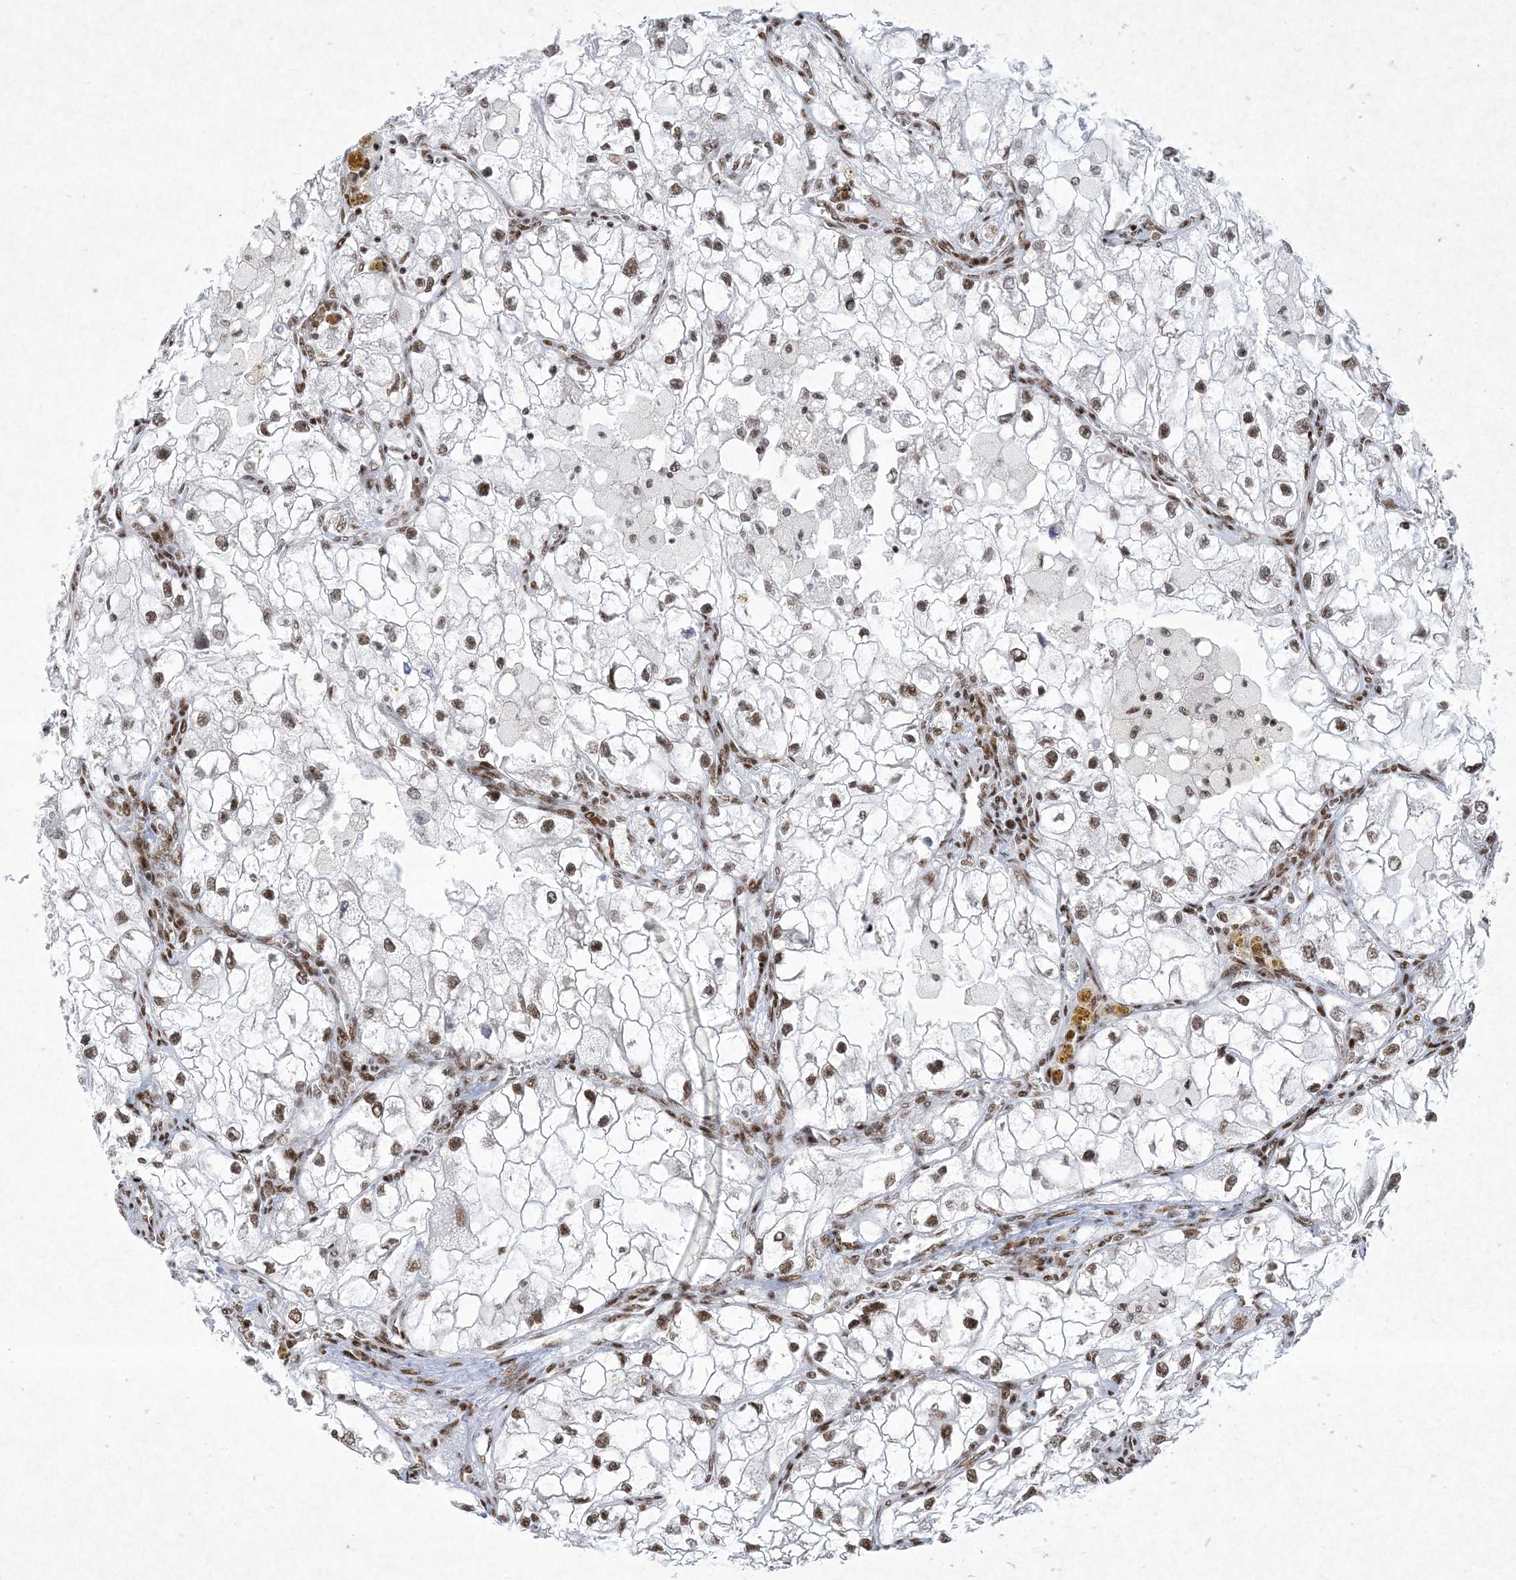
{"staining": {"intensity": "moderate", "quantity": ">75%", "location": "nuclear"}, "tissue": "renal cancer", "cell_type": "Tumor cells", "image_type": "cancer", "snomed": [{"axis": "morphology", "description": "Adenocarcinoma, NOS"}, {"axis": "topography", "description": "Kidney"}], "caption": "Tumor cells display medium levels of moderate nuclear positivity in about >75% of cells in renal cancer.", "gene": "PKNOX2", "patient": {"sex": "female", "age": 70}}